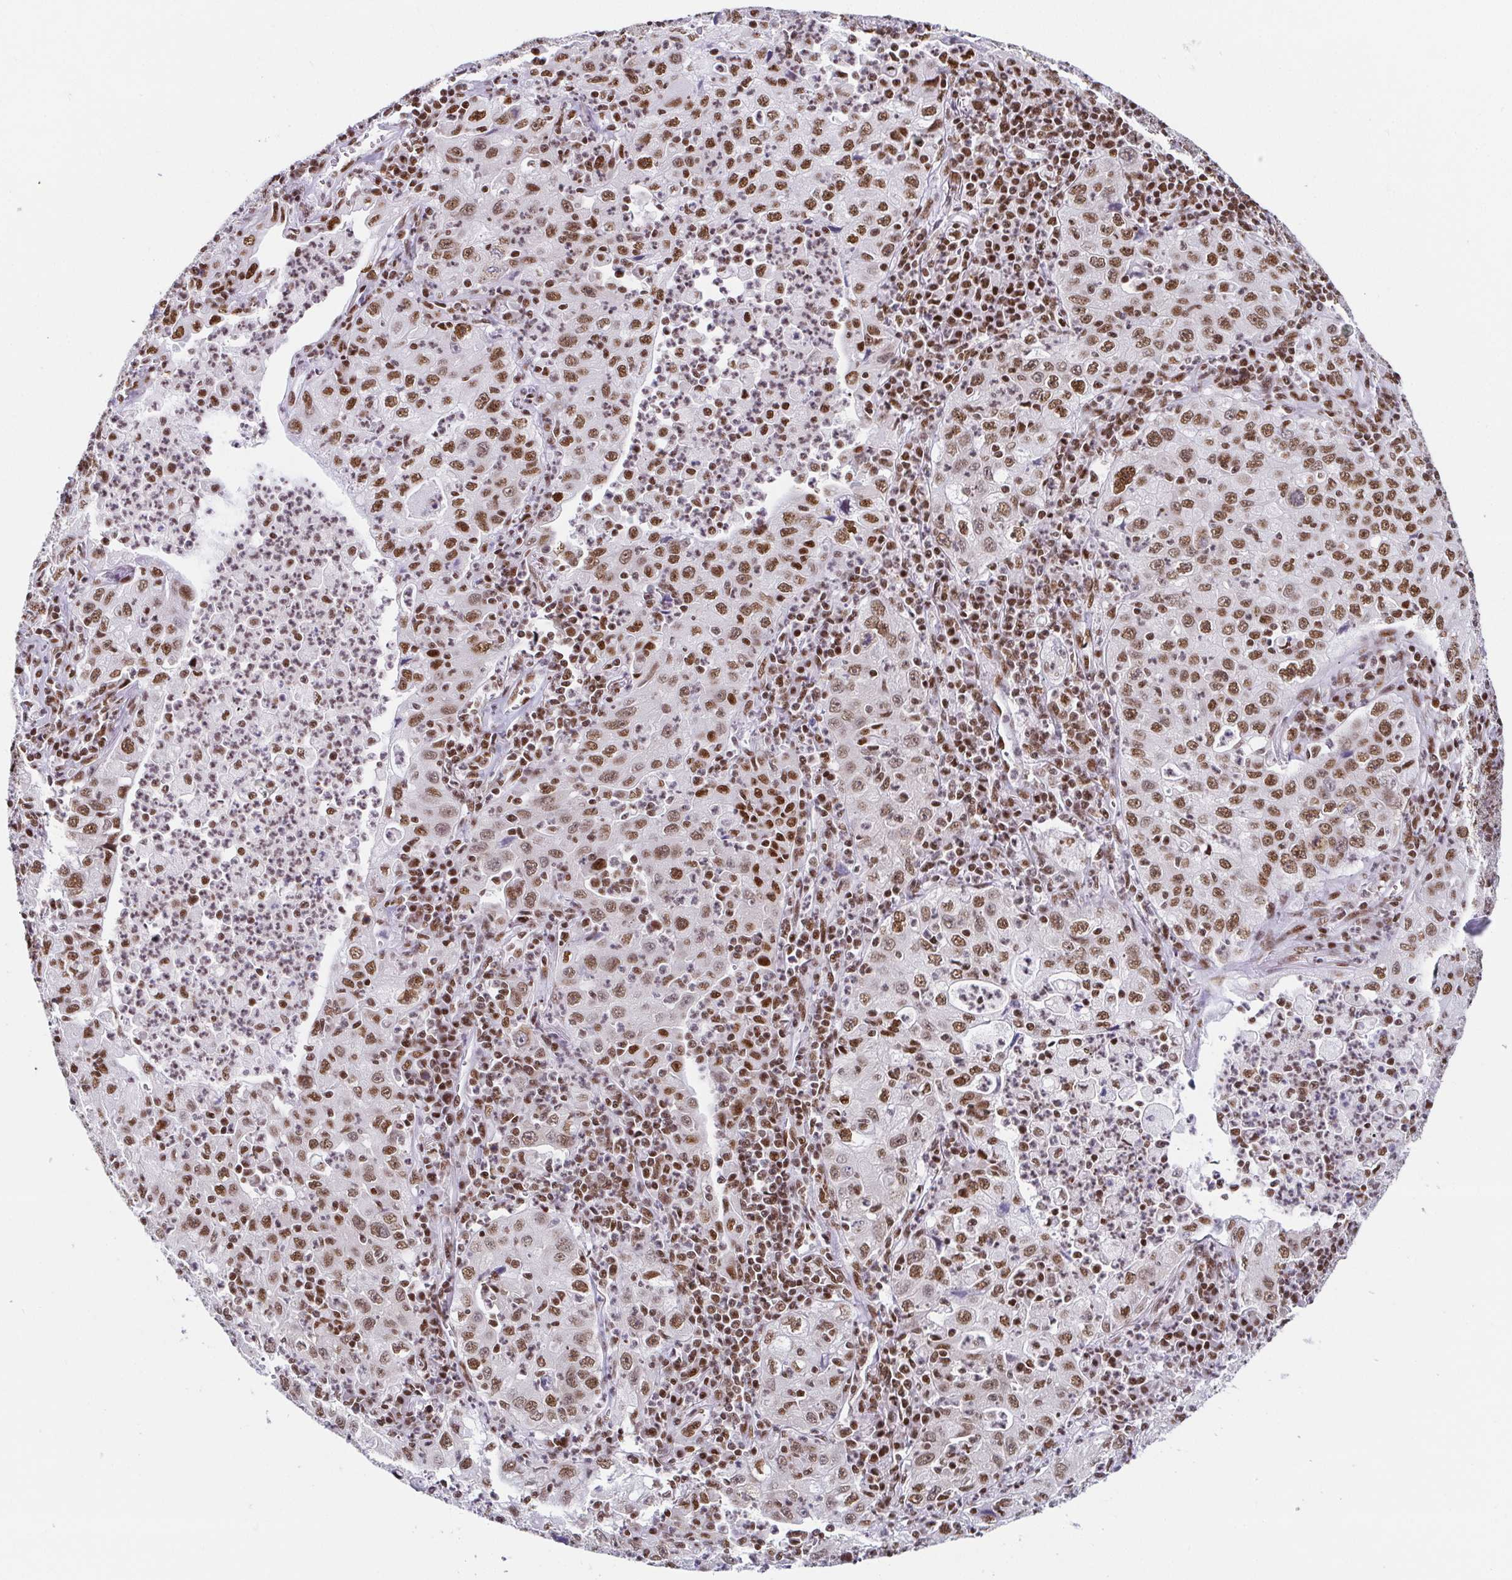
{"staining": {"intensity": "moderate", "quantity": ">75%", "location": "nuclear"}, "tissue": "lung cancer", "cell_type": "Tumor cells", "image_type": "cancer", "snomed": [{"axis": "morphology", "description": "Squamous cell carcinoma, NOS"}, {"axis": "topography", "description": "Lung"}], "caption": "Brown immunohistochemical staining in lung cancer reveals moderate nuclear expression in approximately >75% of tumor cells.", "gene": "EWSR1", "patient": {"sex": "male", "age": 71}}